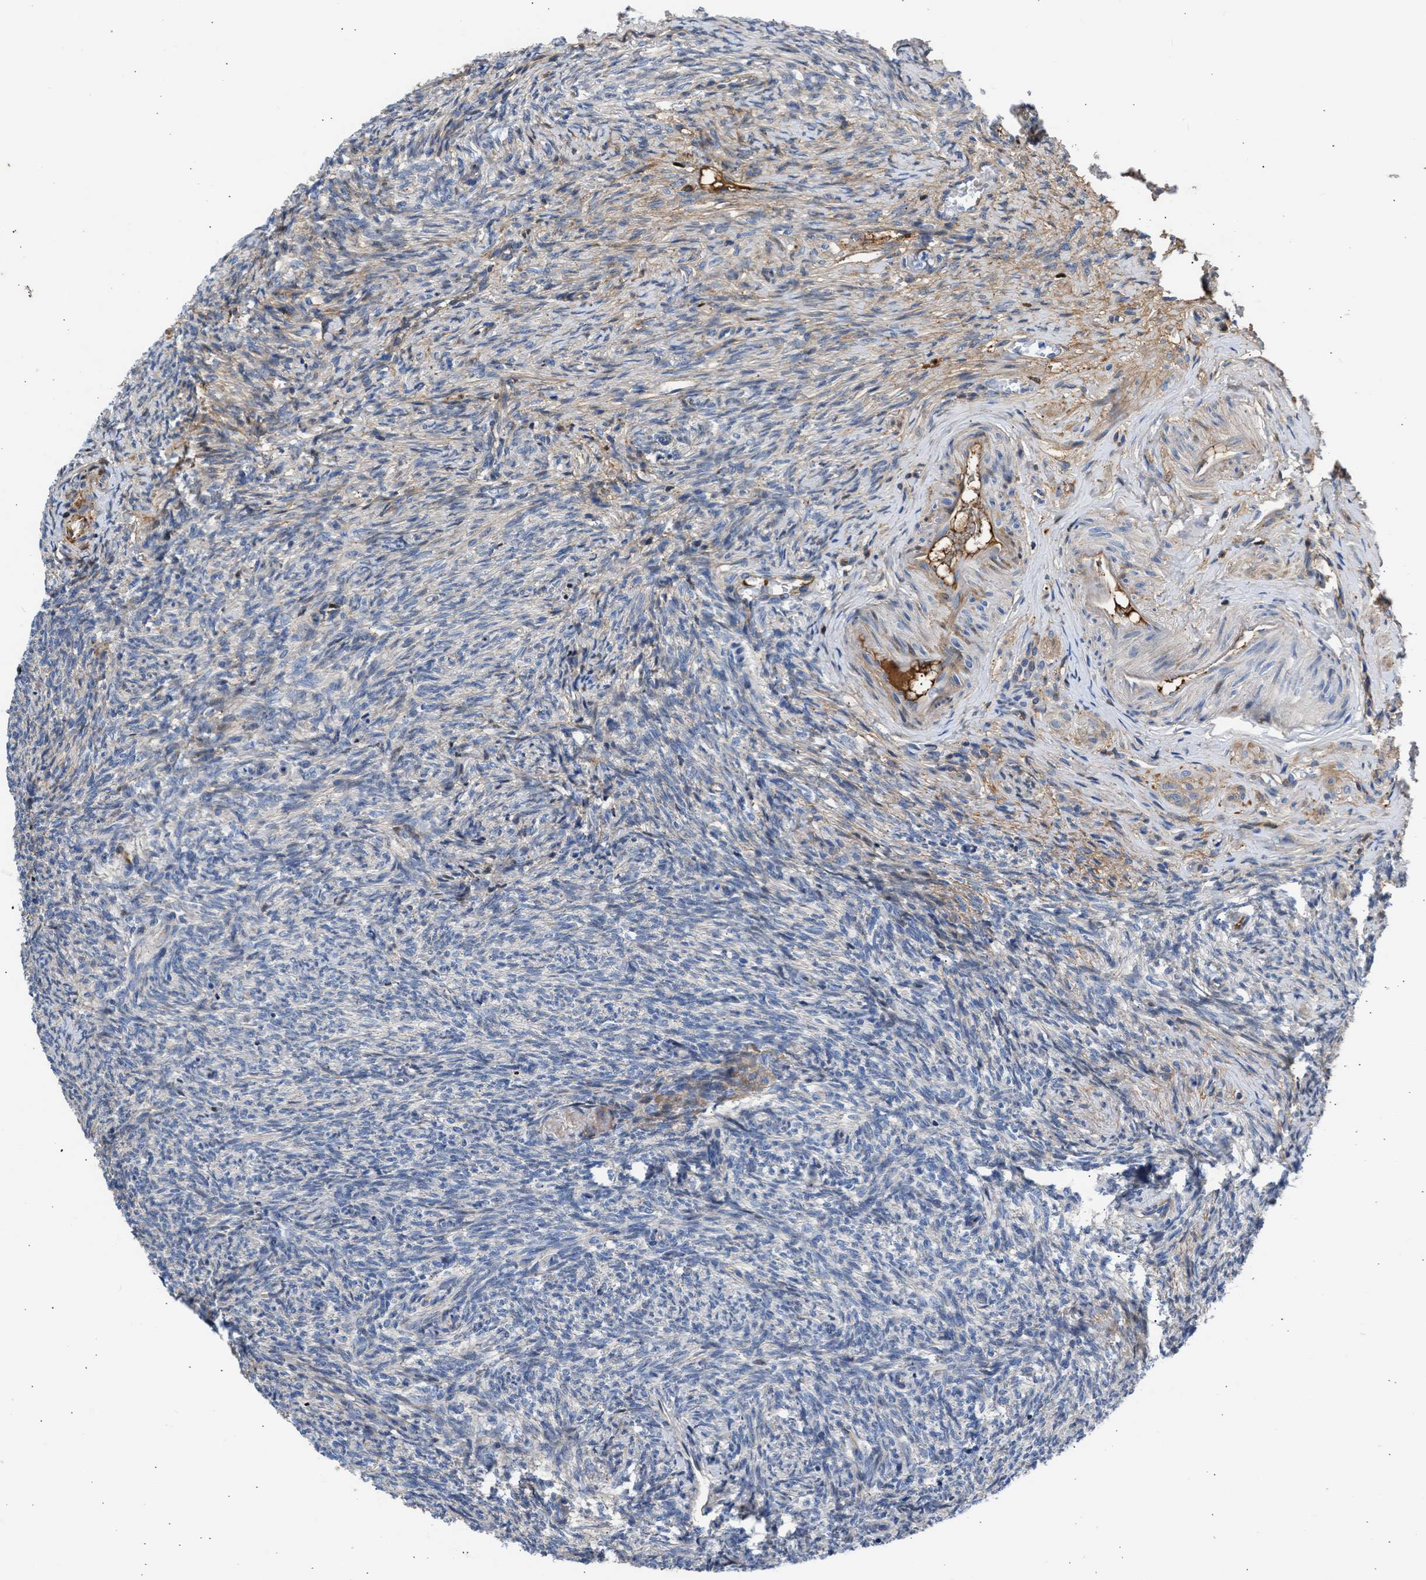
{"staining": {"intensity": "weak", "quantity": "25%-75%", "location": "cytoplasmic/membranous,nuclear"}, "tissue": "ovary", "cell_type": "Follicle cells", "image_type": "normal", "snomed": [{"axis": "morphology", "description": "Normal tissue, NOS"}, {"axis": "topography", "description": "Ovary"}], "caption": "Brown immunohistochemical staining in normal human ovary shows weak cytoplasmic/membranous,nuclear expression in approximately 25%-75% of follicle cells.", "gene": "MAS1L", "patient": {"sex": "female", "age": 41}}